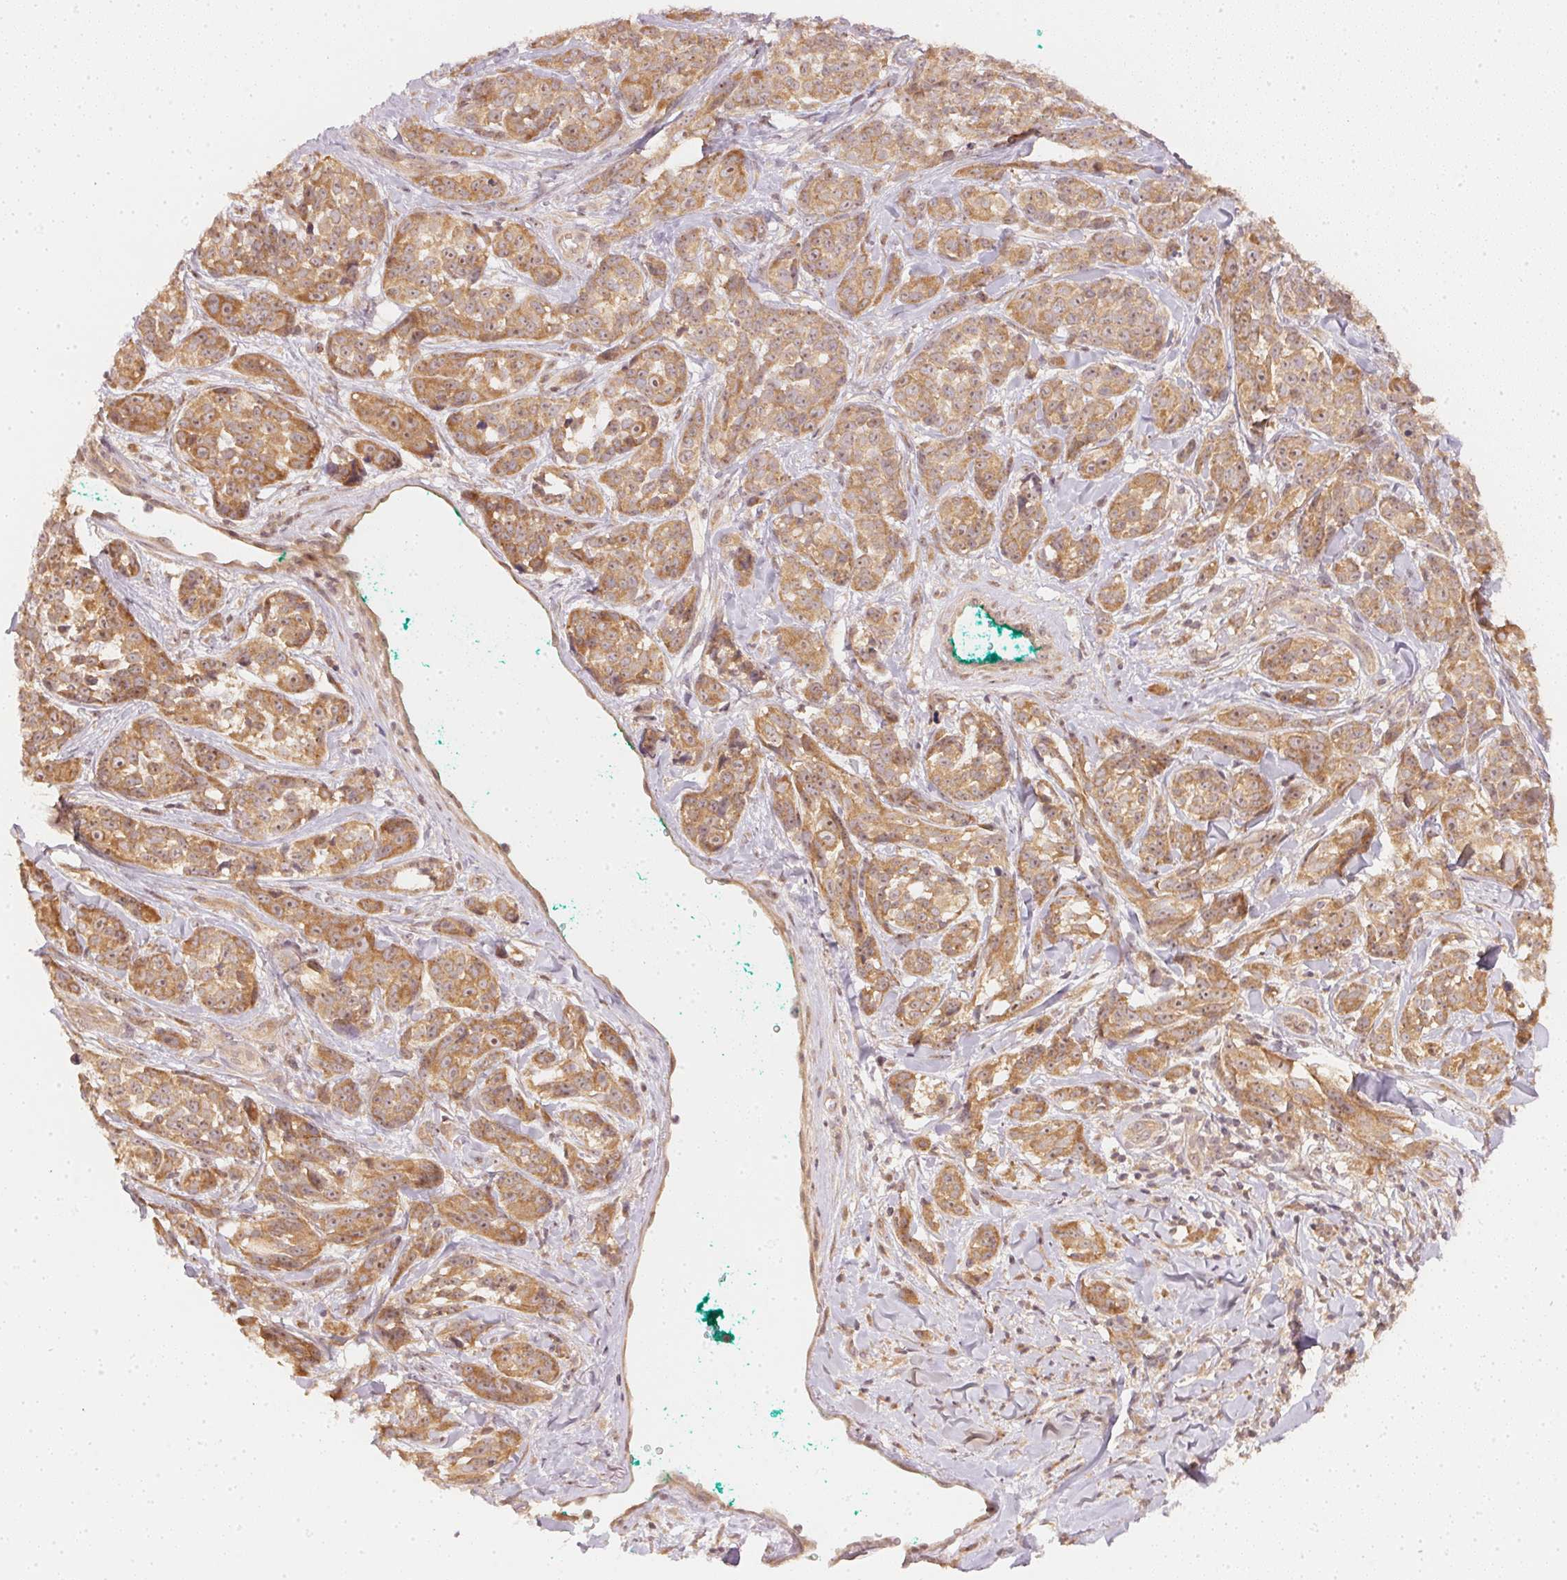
{"staining": {"intensity": "moderate", "quantity": ">75%", "location": "cytoplasmic/membranous,nuclear"}, "tissue": "melanoma", "cell_type": "Tumor cells", "image_type": "cancer", "snomed": [{"axis": "morphology", "description": "Malignant melanoma, NOS"}, {"axis": "topography", "description": "Skin"}], "caption": "IHC micrograph of melanoma stained for a protein (brown), which shows medium levels of moderate cytoplasmic/membranous and nuclear positivity in about >75% of tumor cells.", "gene": "WDR54", "patient": {"sex": "female", "age": 88}}